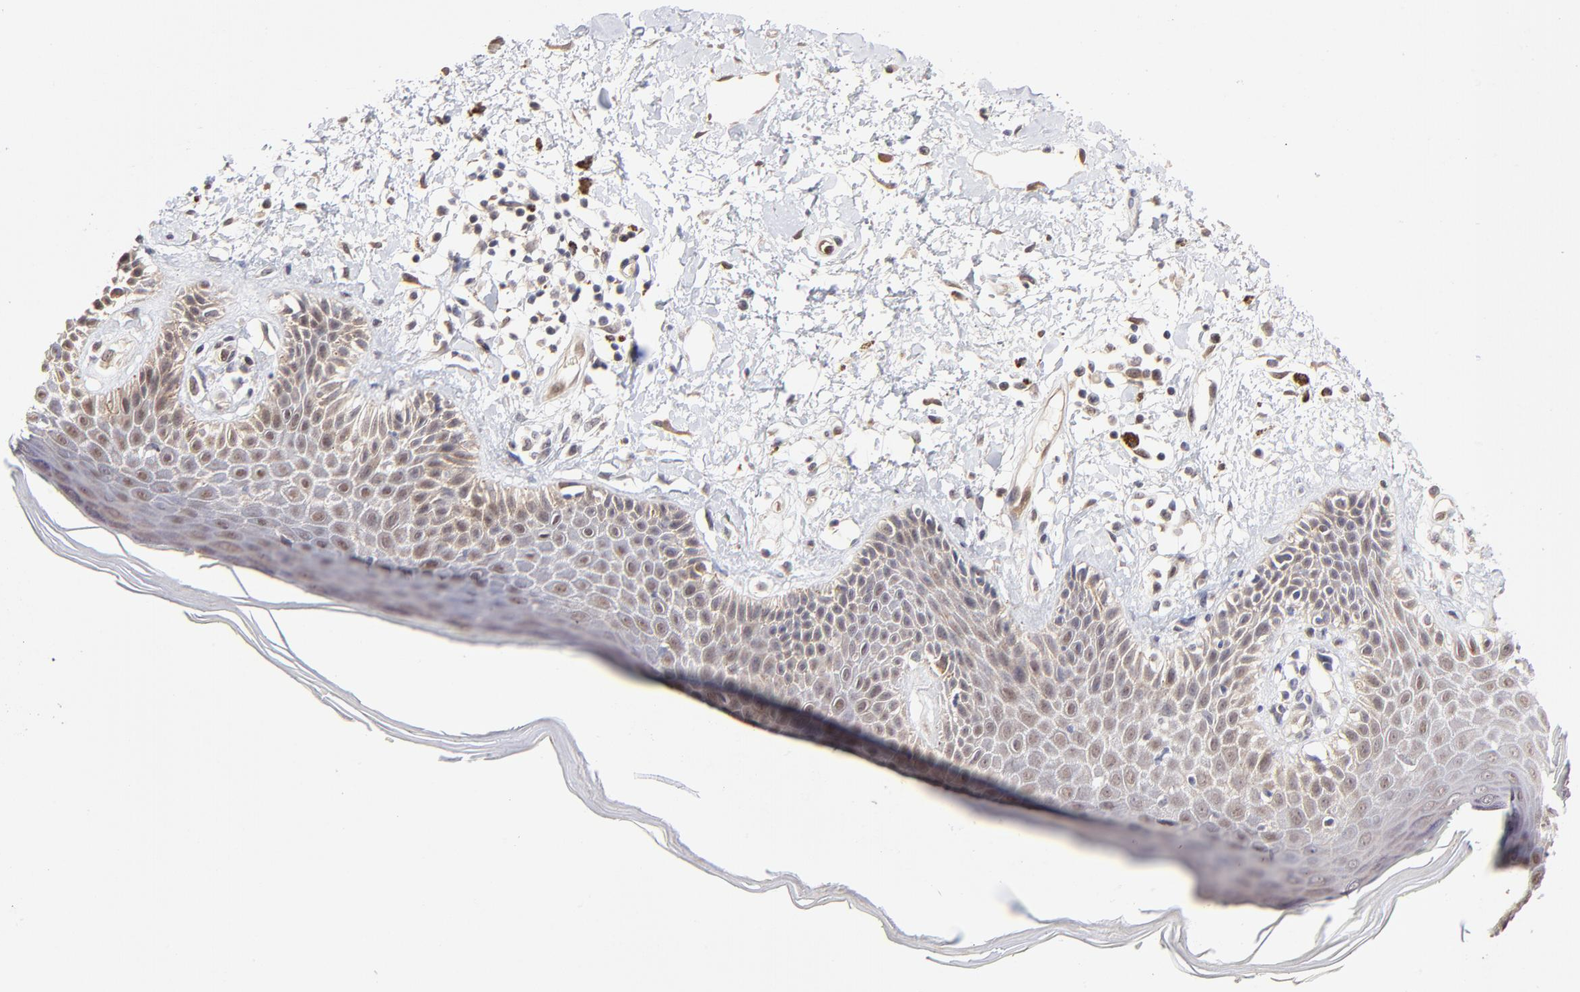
{"staining": {"intensity": "moderate", "quantity": ">75%", "location": "cytoplasmic/membranous,nuclear"}, "tissue": "skin", "cell_type": "Epidermal cells", "image_type": "normal", "snomed": [{"axis": "morphology", "description": "Normal tissue, NOS"}, {"axis": "topography", "description": "Anal"}], "caption": "Brown immunohistochemical staining in unremarkable skin exhibits moderate cytoplasmic/membranous,nuclear staining in approximately >75% of epidermal cells.", "gene": "ZNF10", "patient": {"sex": "female", "age": 78}}